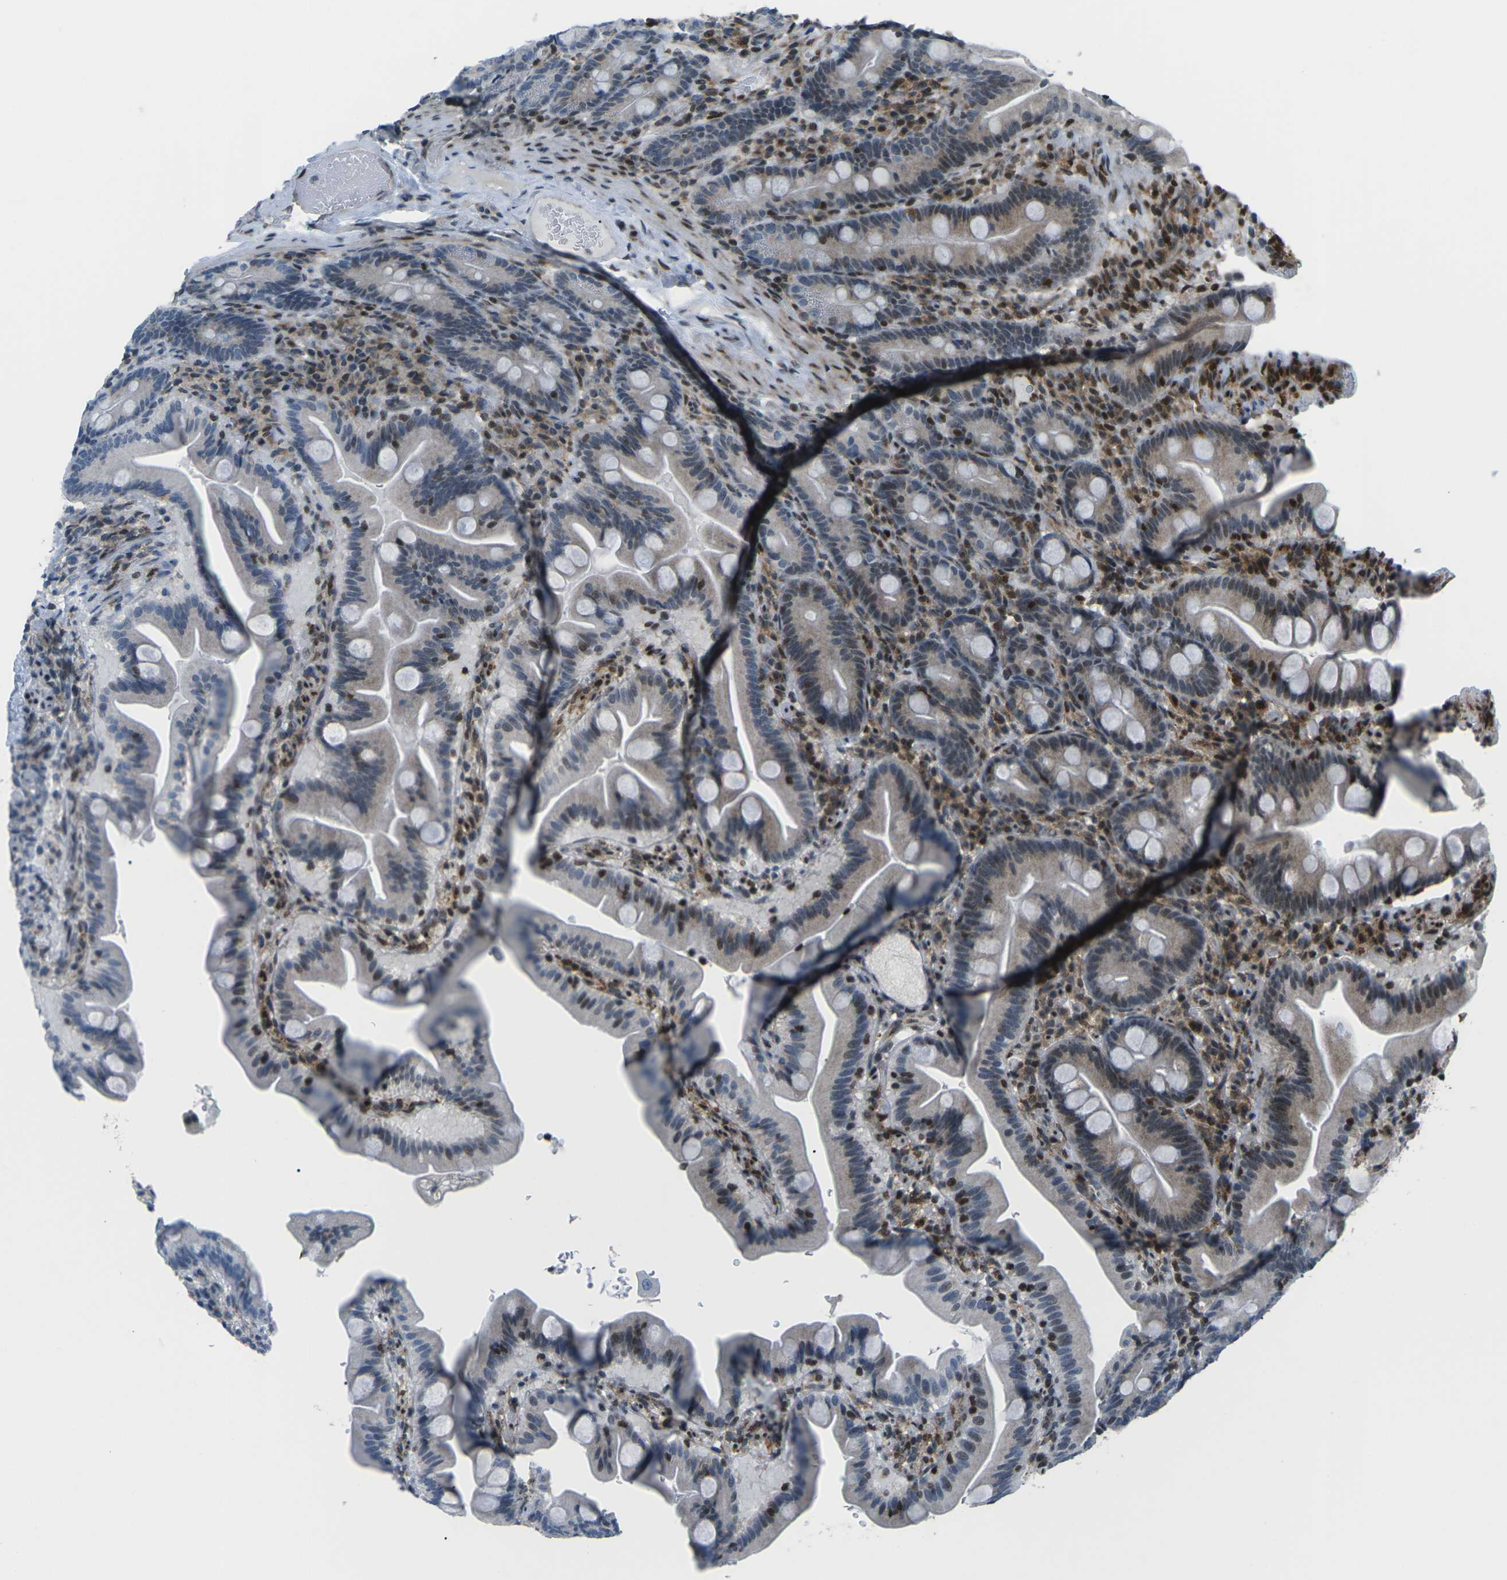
{"staining": {"intensity": "moderate", "quantity": "<25%", "location": "cytoplasmic/membranous,nuclear"}, "tissue": "duodenum", "cell_type": "Glandular cells", "image_type": "normal", "snomed": [{"axis": "morphology", "description": "Normal tissue, NOS"}, {"axis": "topography", "description": "Duodenum"}], "caption": "High-power microscopy captured an immunohistochemistry (IHC) image of normal duodenum, revealing moderate cytoplasmic/membranous,nuclear staining in about <25% of glandular cells.", "gene": "MBNL1", "patient": {"sex": "male", "age": 54}}